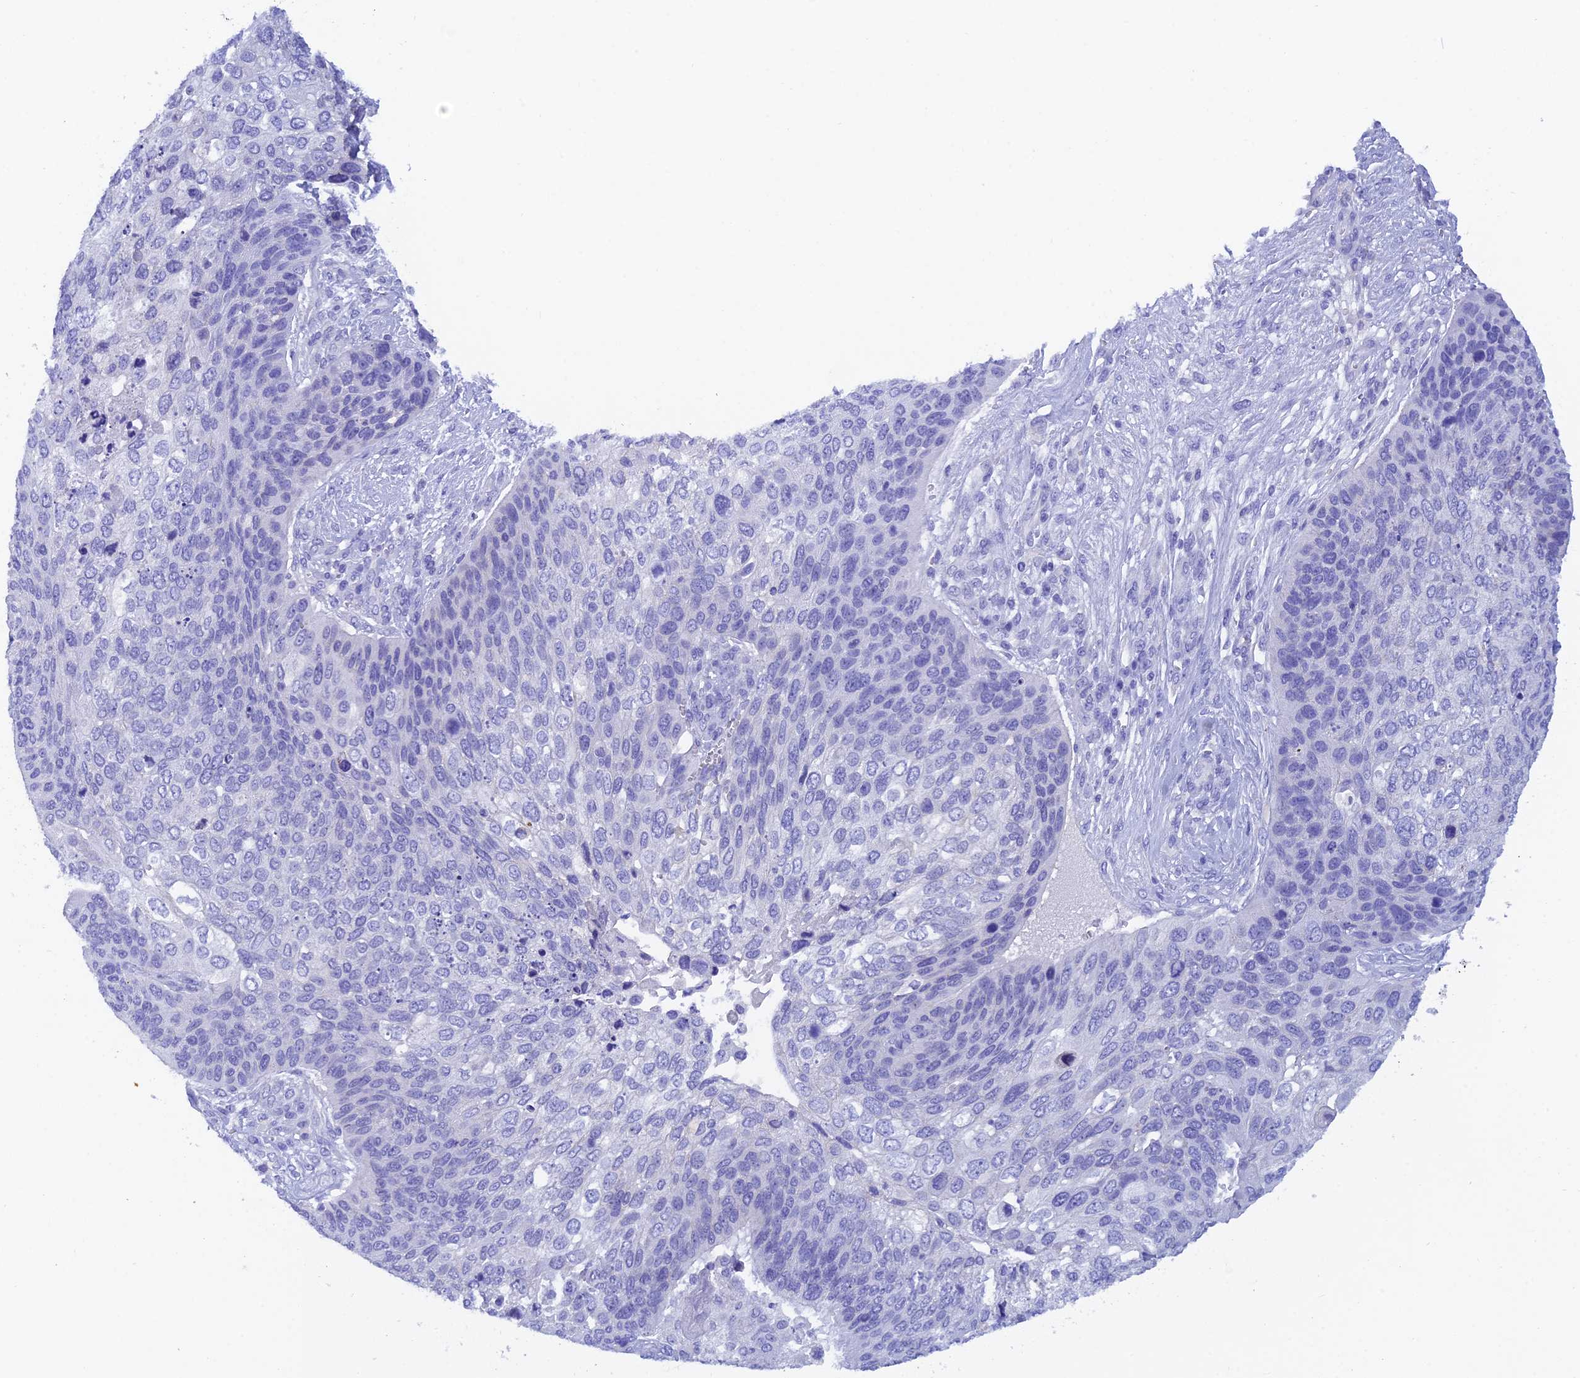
{"staining": {"intensity": "negative", "quantity": "none", "location": "none"}, "tissue": "skin cancer", "cell_type": "Tumor cells", "image_type": "cancer", "snomed": [{"axis": "morphology", "description": "Basal cell carcinoma"}, {"axis": "topography", "description": "Skin"}], "caption": "Immunohistochemistry (IHC) photomicrograph of skin basal cell carcinoma stained for a protein (brown), which shows no staining in tumor cells.", "gene": "REG1A", "patient": {"sex": "female", "age": 74}}